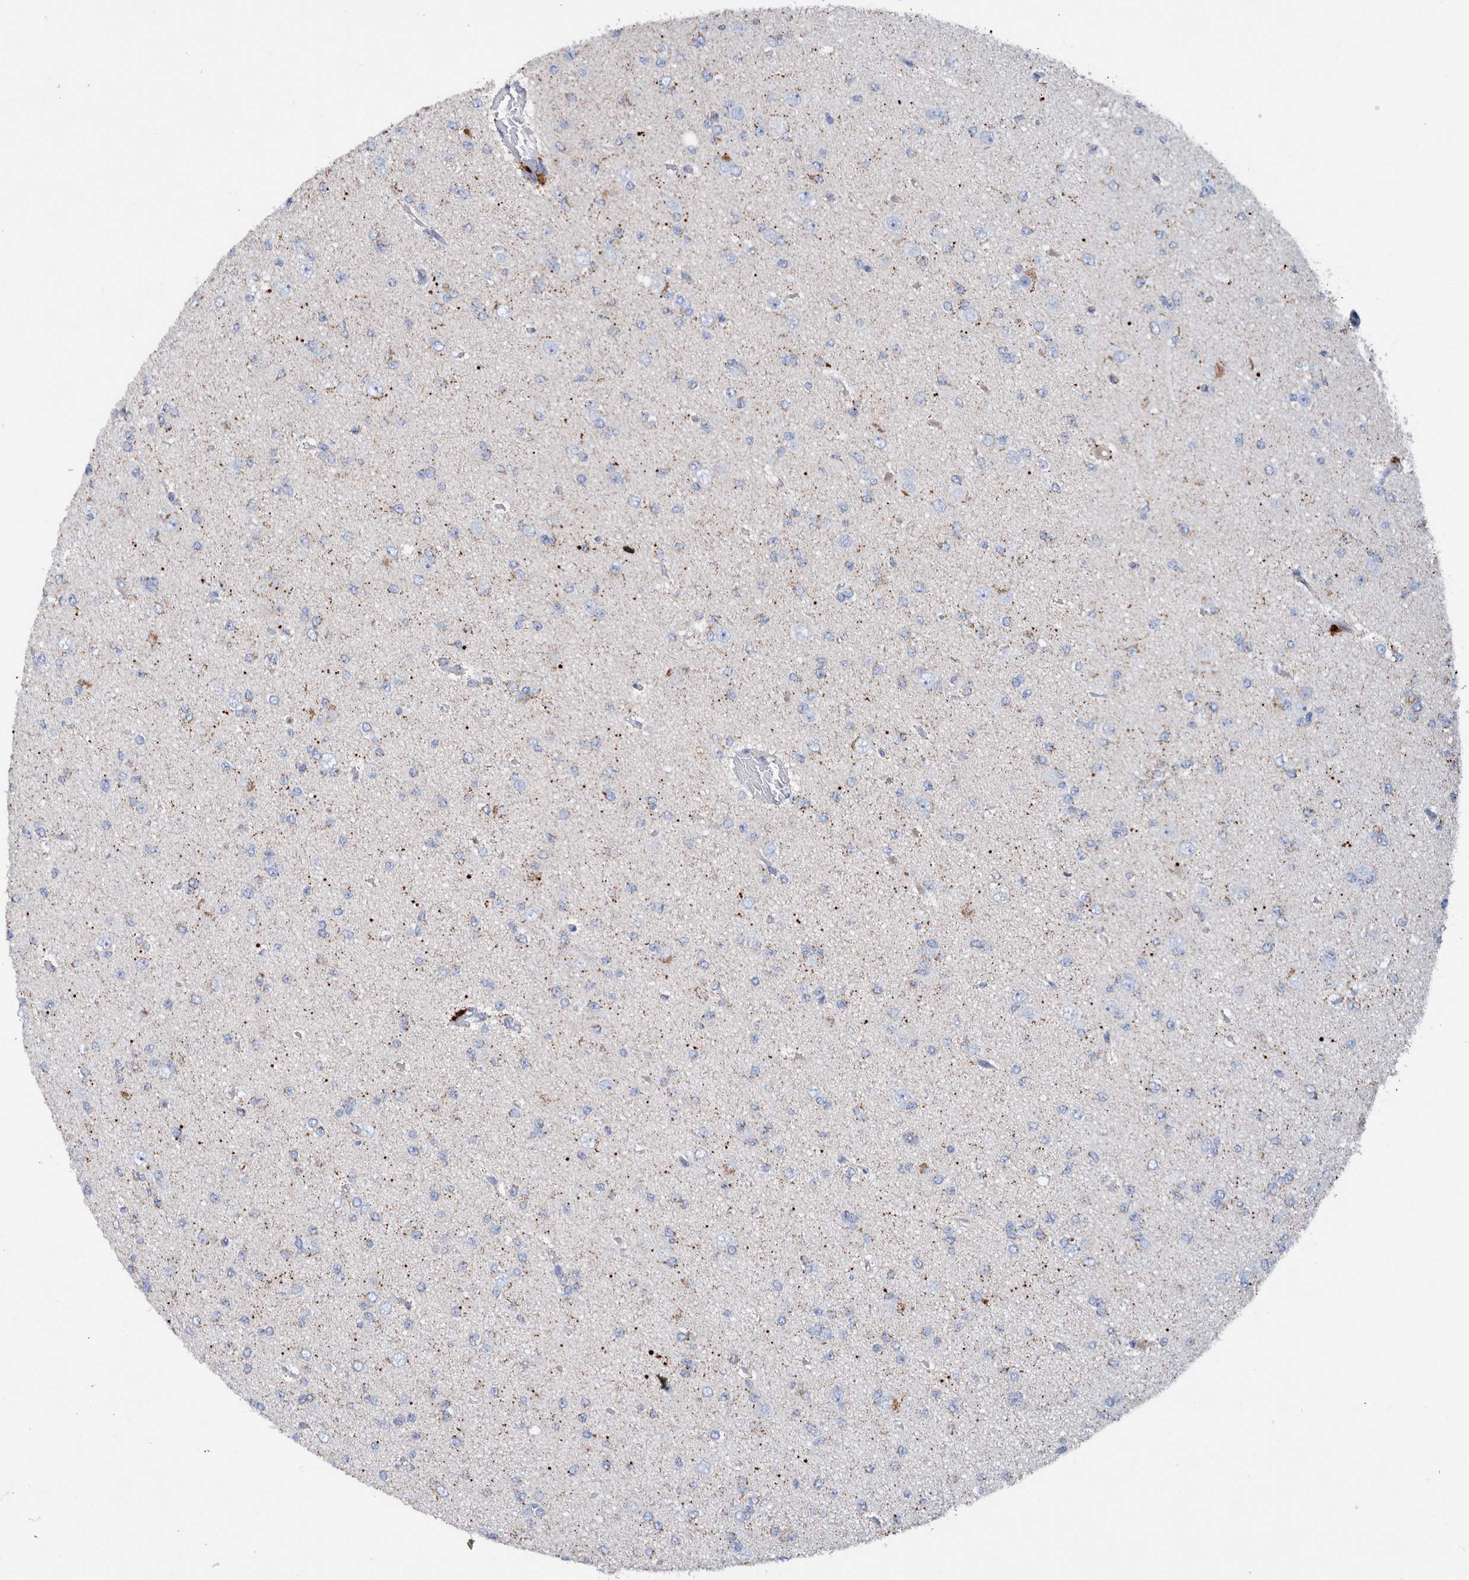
{"staining": {"intensity": "weak", "quantity": "<25%", "location": "cytoplasmic/membranous"}, "tissue": "glioma", "cell_type": "Tumor cells", "image_type": "cancer", "snomed": [{"axis": "morphology", "description": "Glioma, malignant, Low grade"}, {"axis": "topography", "description": "Brain"}], "caption": "Histopathology image shows no protein staining in tumor cells of glioma tissue. (Immunohistochemistry, brightfield microscopy, high magnification).", "gene": "DECR1", "patient": {"sex": "female", "age": 22}}